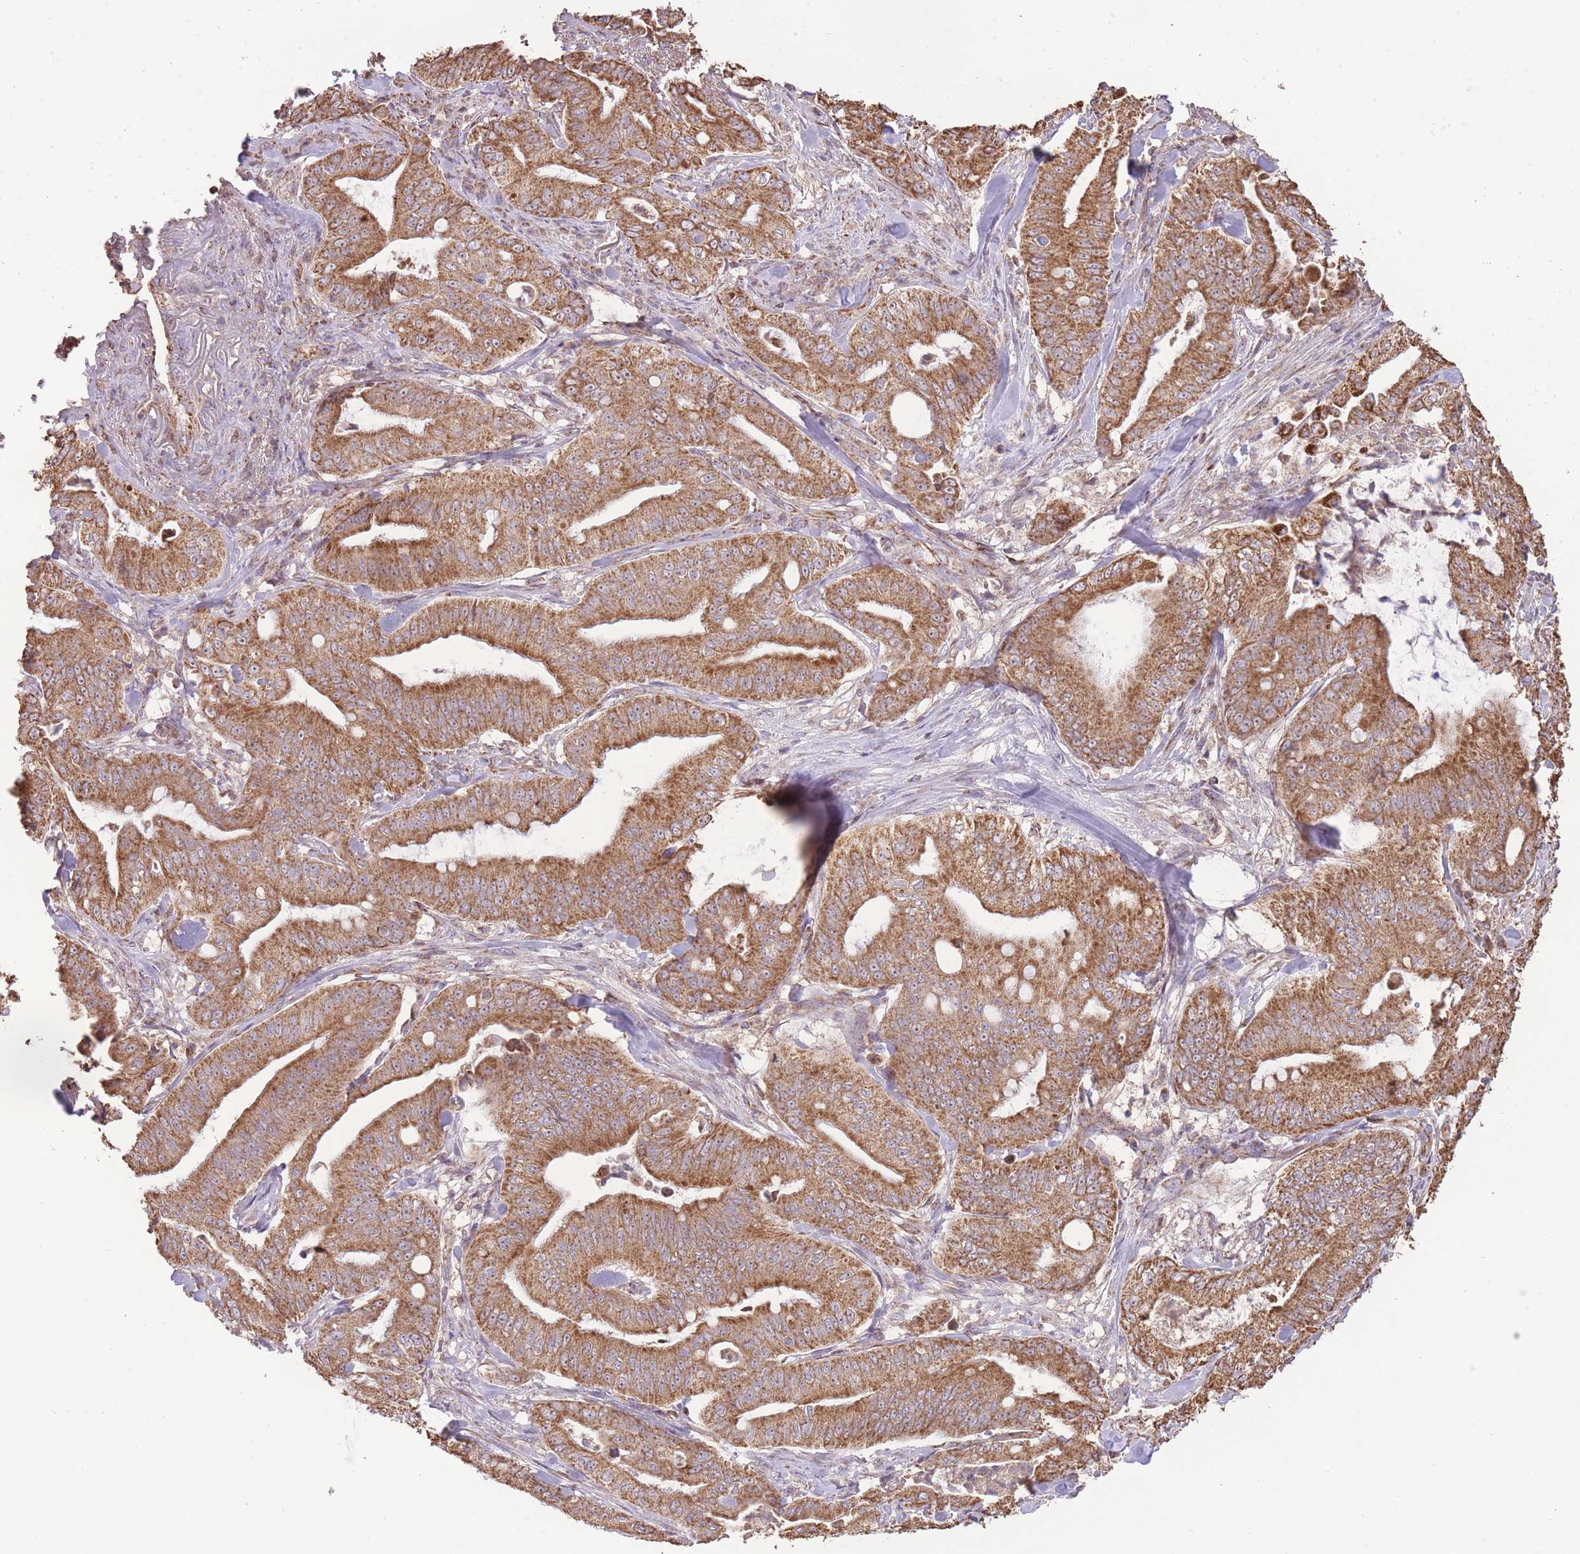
{"staining": {"intensity": "strong", "quantity": ">75%", "location": "cytoplasmic/membranous"}, "tissue": "pancreatic cancer", "cell_type": "Tumor cells", "image_type": "cancer", "snomed": [{"axis": "morphology", "description": "Adenocarcinoma, NOS"}, {"axis": "topography", "description": "Pancreas"}], "caption": "Adenocarcinoma (pancreatic) was stained to show a protein in brown. There is high levels of strong cytoplasmic/membranous positivity in about >75% of tumor cells.", "gene": "PREP", "patient": {"sex": "male", "age": 71}}